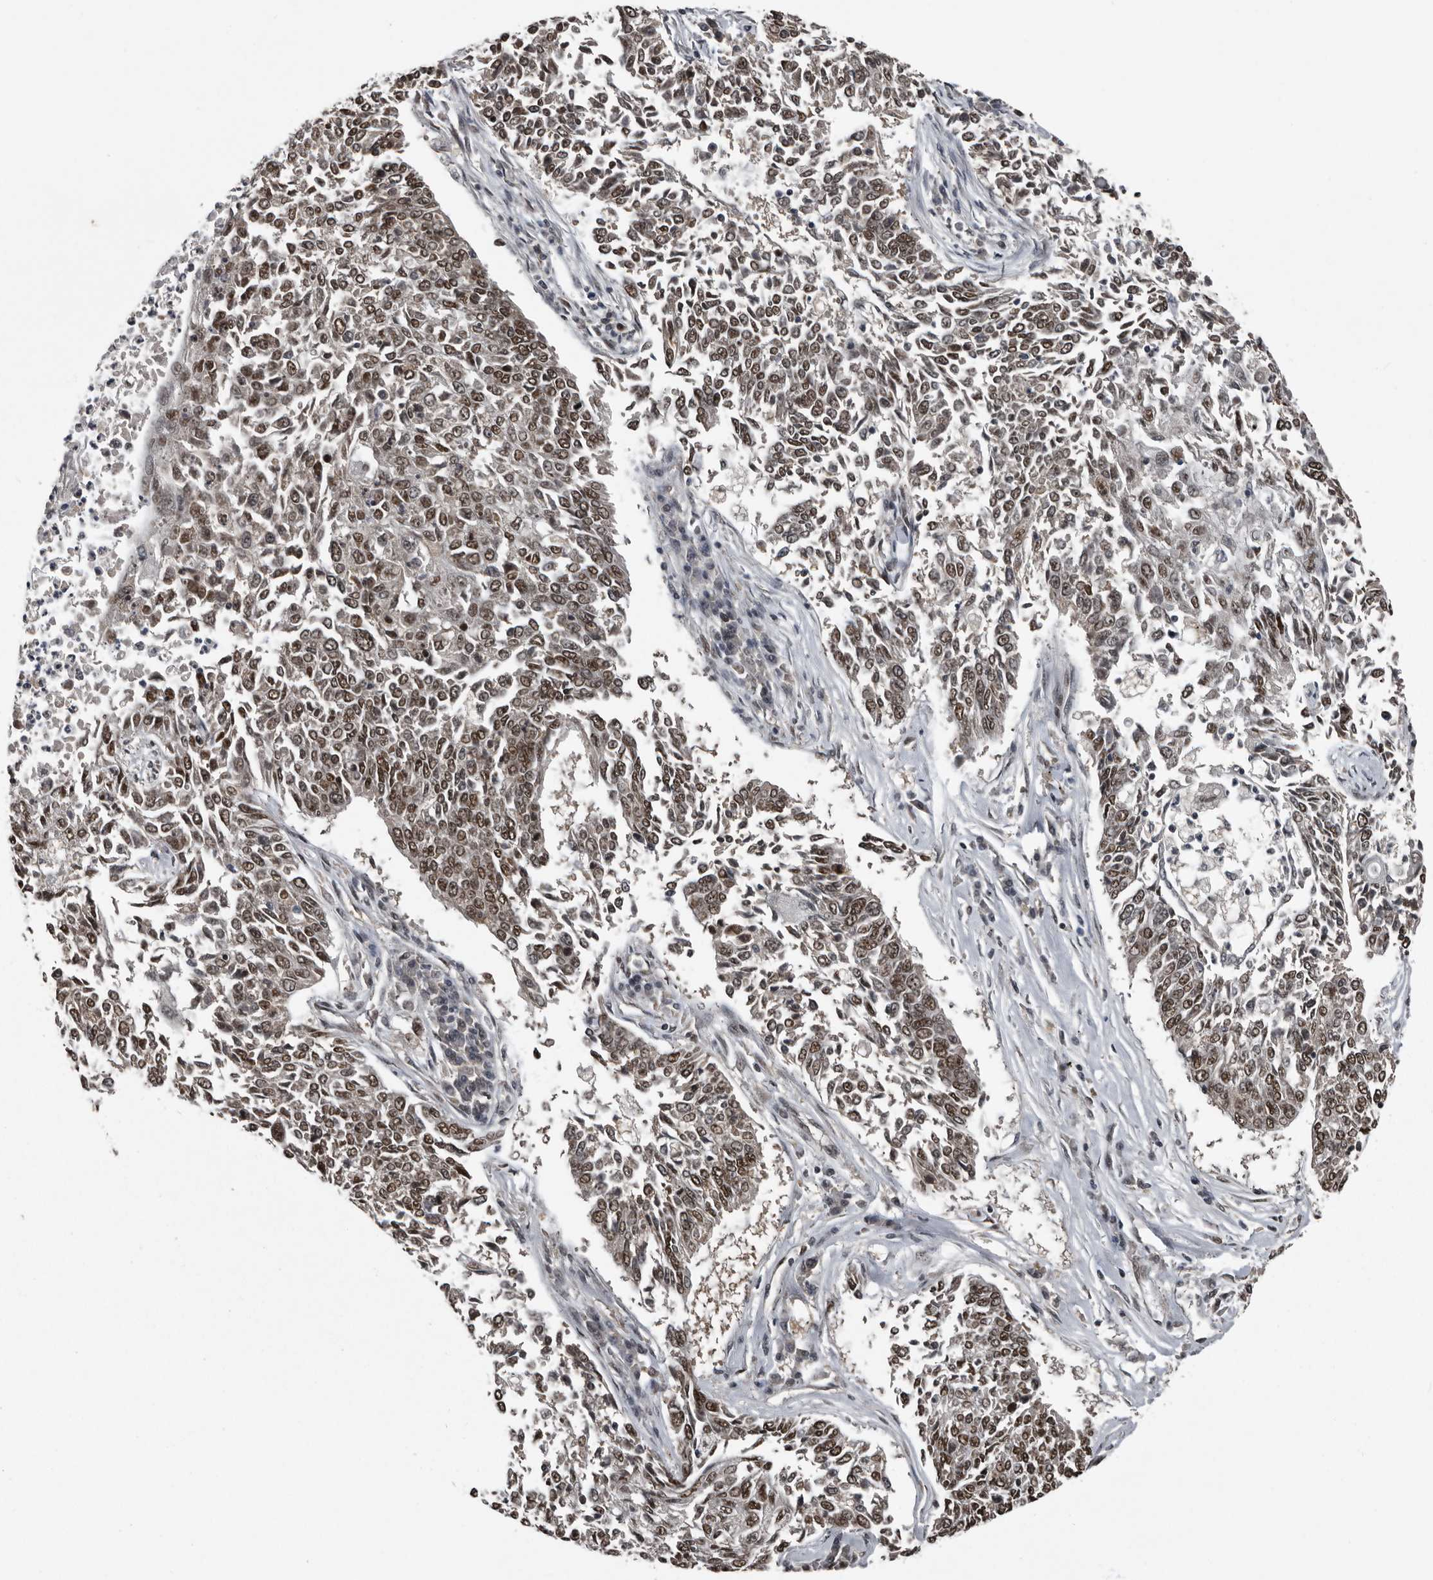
{"staining": {"intensity": "moderate", "quantity": ">75%", "location": "nuclear"}, "tissue": "lung cancer", "cell_type": "Tumor cells", "image_type": "cancer", "snomed": [{"axis": "morphology", "description": "Normal tissue, NOS"}, {"axis": "morphology", "description": "Squamous cell carcinoma, NOS"}, {"axis": "topography", "description": "Cartilage tissue"}, {"axis": "topography", "description": "Bronchus"}, {"axis": "topography", "description": "Lung"}], "caption": "This is an image of immunohistochemistry (IHC) staining of lung cancer (squamous cell carcinoma), which shows moderate staining in the nuclear of tumor cells.", "gene": "CHD1L", "patient": {"sex": "female", "age": 49}}